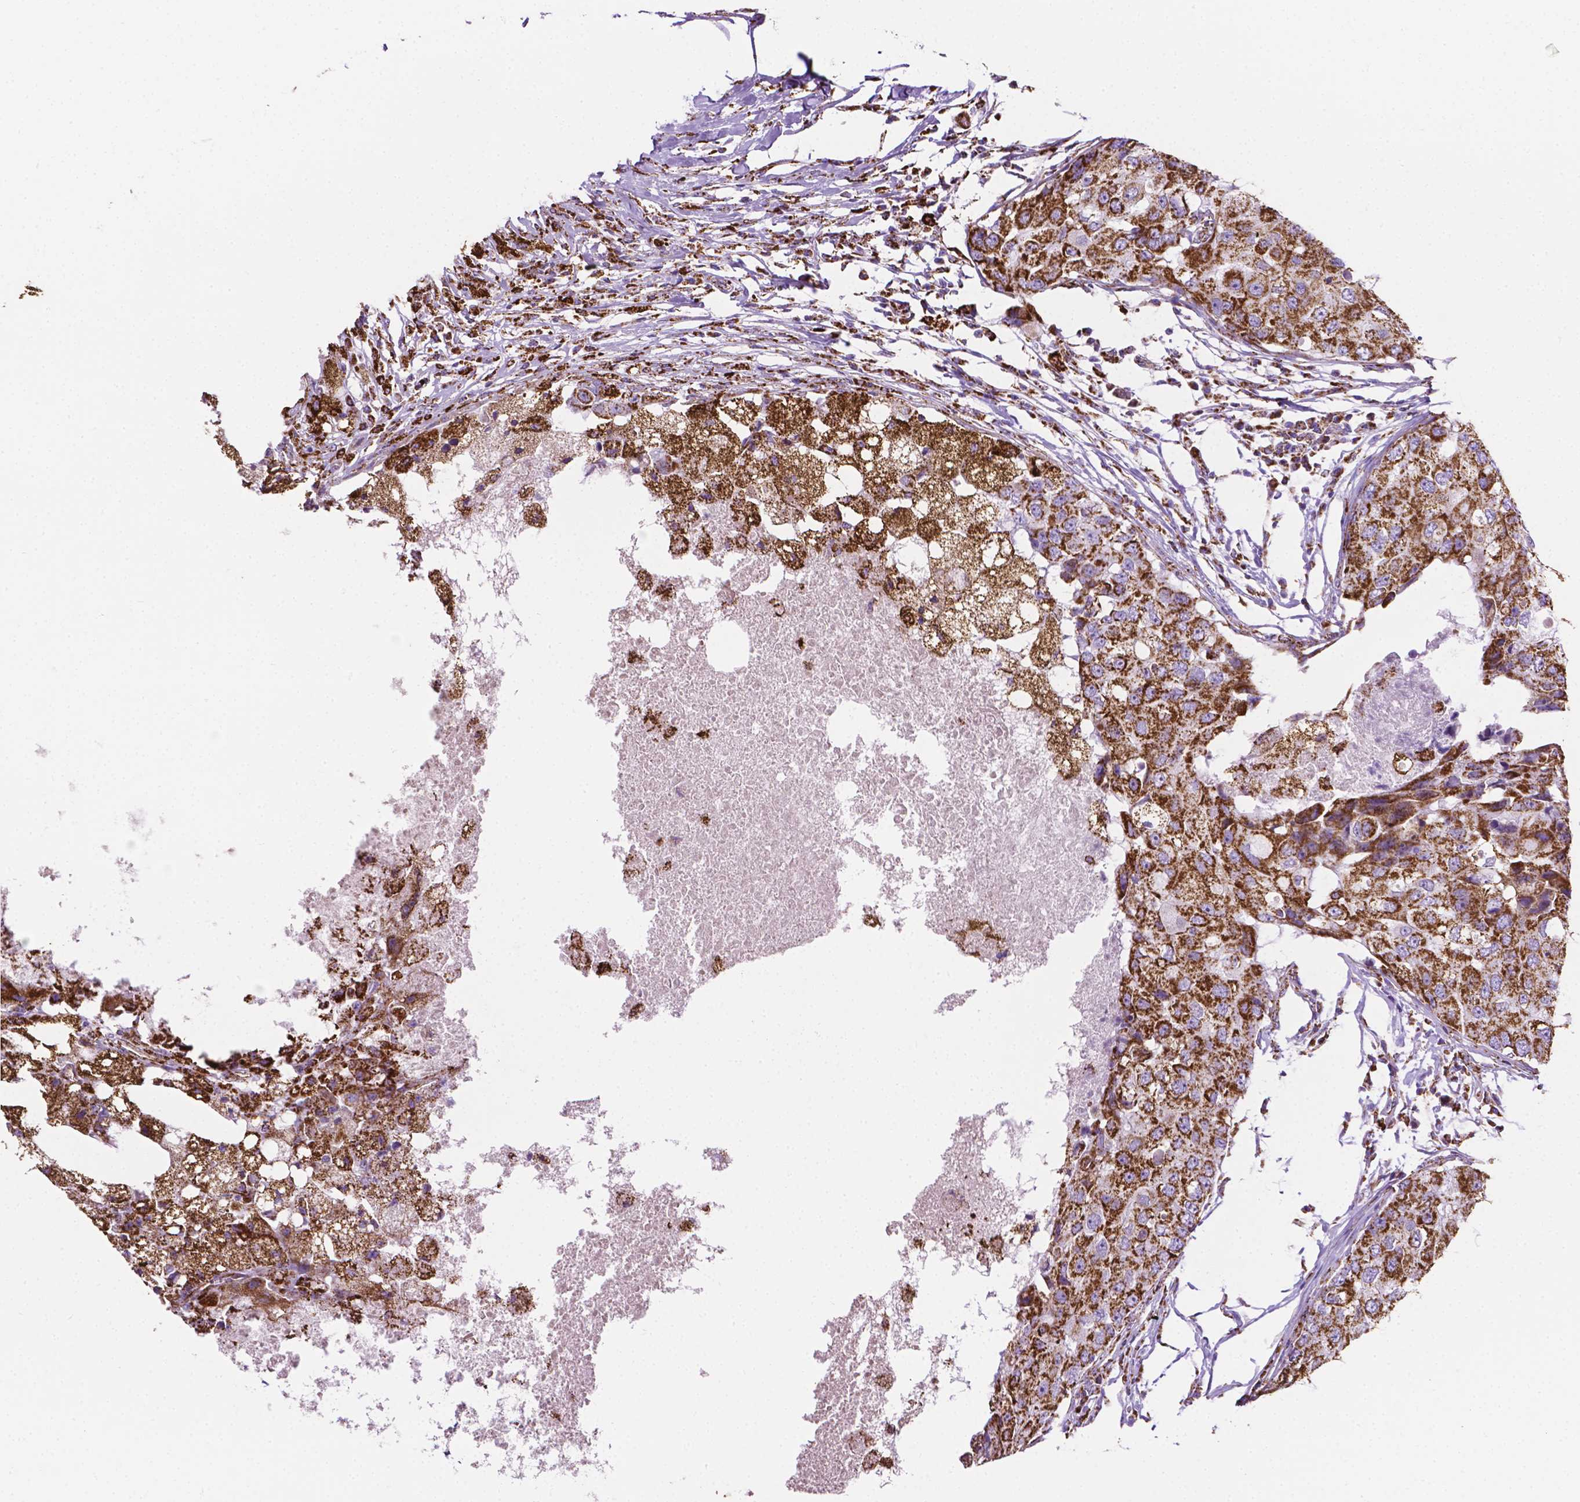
{"staining": {"intensity": "strong", "quantity": "25%-75%", "location": "cytoplasmic/membranous"}, "tissue": "breast cancer", "cell_type": "Tumor cells", "image_type": "cancer", "snomed": [{"axis": "morphology", "description": "Duct carcinoma"}, {"axis": "topography", "description": "Breast"}], "caption": "Breast infiltrating ductal carcinoma stained with DAB IHC exhibits high levels of strong cytoplasmic/membranous positivity in approximately 25%-75% of tumor cells.", "gene": "RMDN3", "patient": {"sex": "female", "age": 27}}